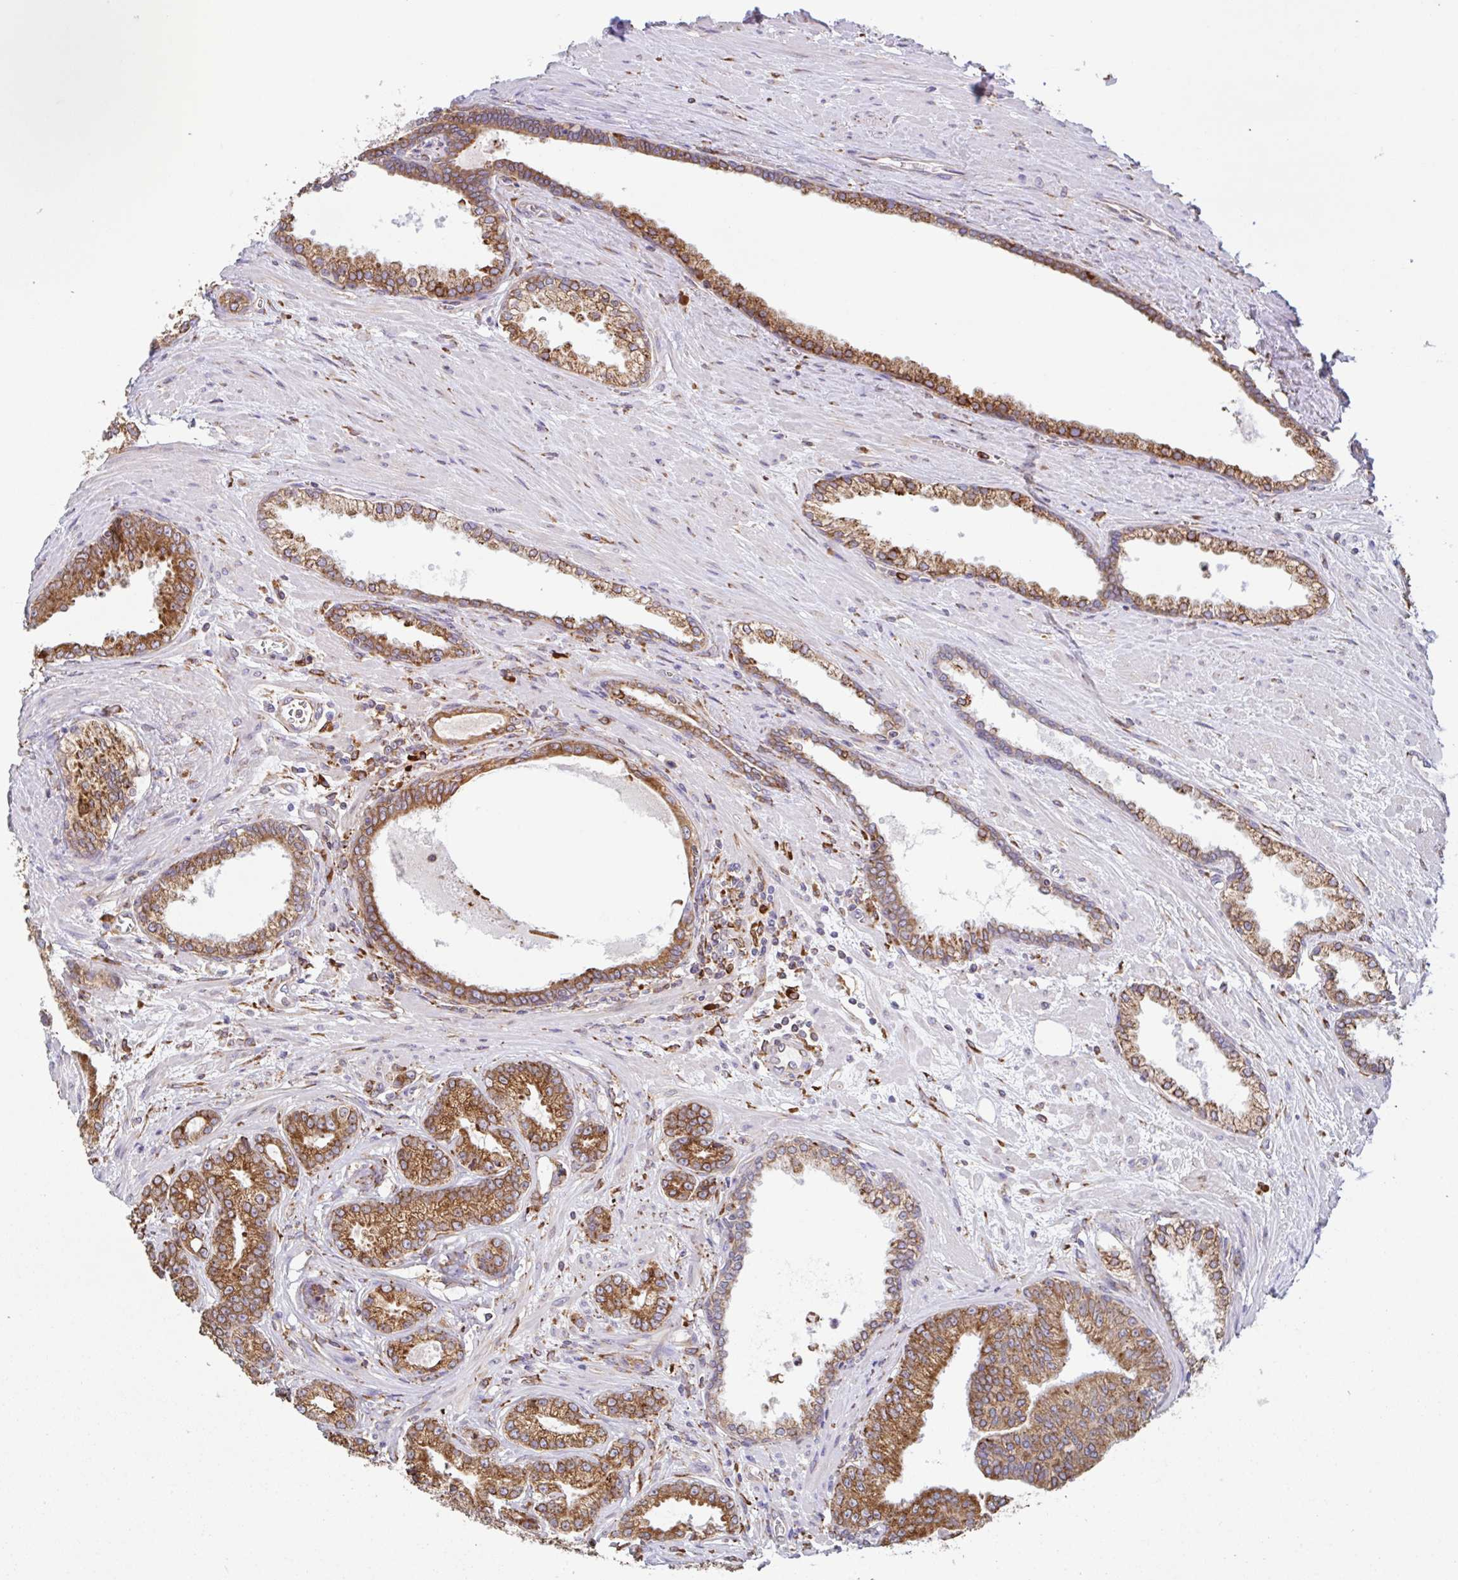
{"staining": {"intensity": "strong", "quantity": ">75%", "location": "cytoplasmic/membranous"}, "tissue": "prostate cancer", "cell_type": "Tumor cells", "image_type": "cancer", "snomed": [{"axis": "morphology", "description": "Adenocarcinoma, Low grade"}, {"axis": "topography", "description": "Prostate"}], "caption": "Human prostate cancer (low-grade adenocarcinoma) stained for a protein (brown) shows strong cytoplasmic/membranous positive positivity in approximately >75% of tumor cells.", "gene": "DOK4", "patient": {"sex": "male", "age": 61}}